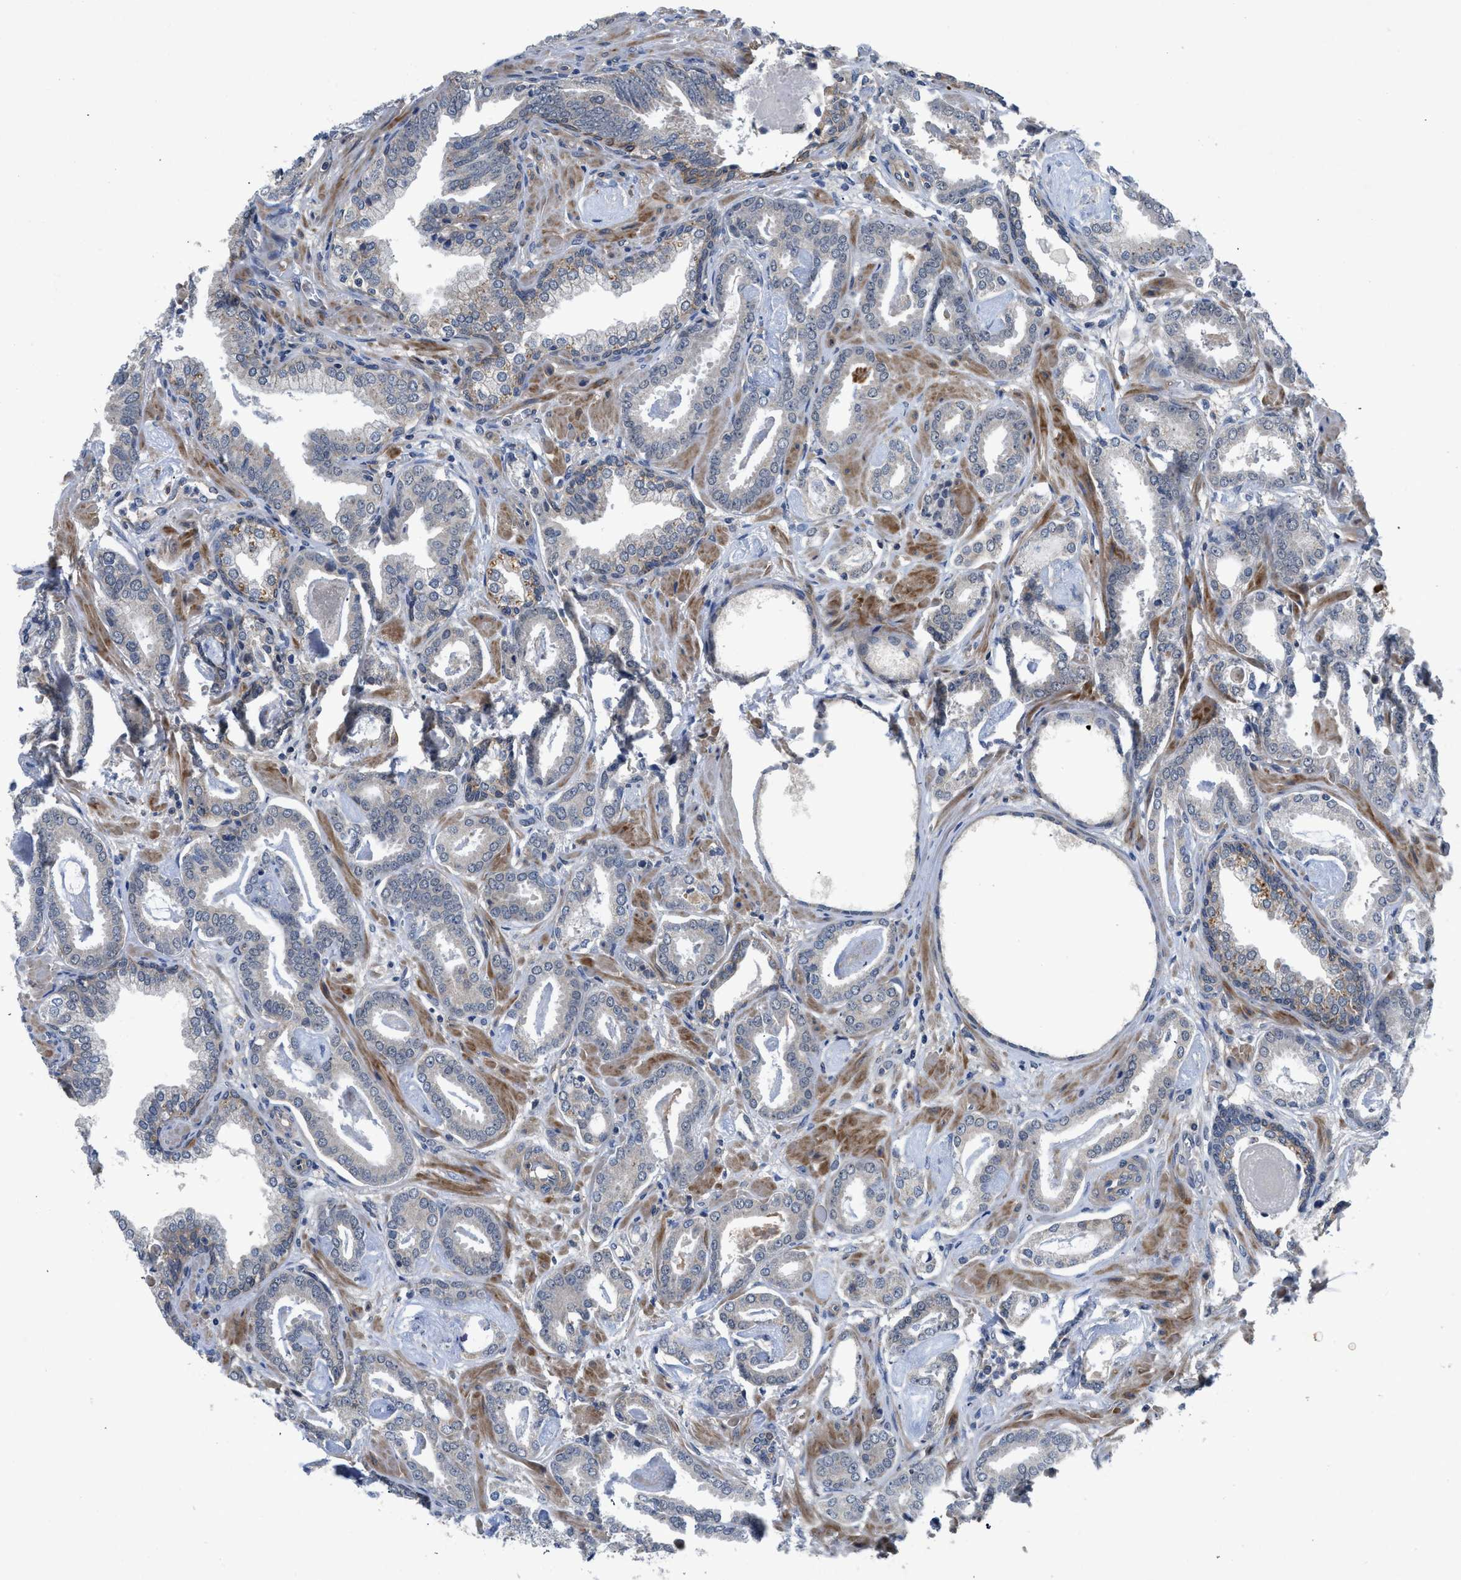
{"staining": {"intensity": "negative", "quantity": "none", "location": "none"}, "tissue": "prostate cancer", "cell_type": "Tumor cells", "image_type": "cancer", "snomed": [{"axis": "morphology", "description": "Adenocarcinoma, Low grade"}, {"axis": "topography", "description": "Prostate"}], "caption": "Immunohistochemical staining of prostate cancer (low-grade adenocarcinoma) exhibits no significant expression in tumor cells.", "gene": "PANX1", "patient": {"sex": "male", "age": 53}}